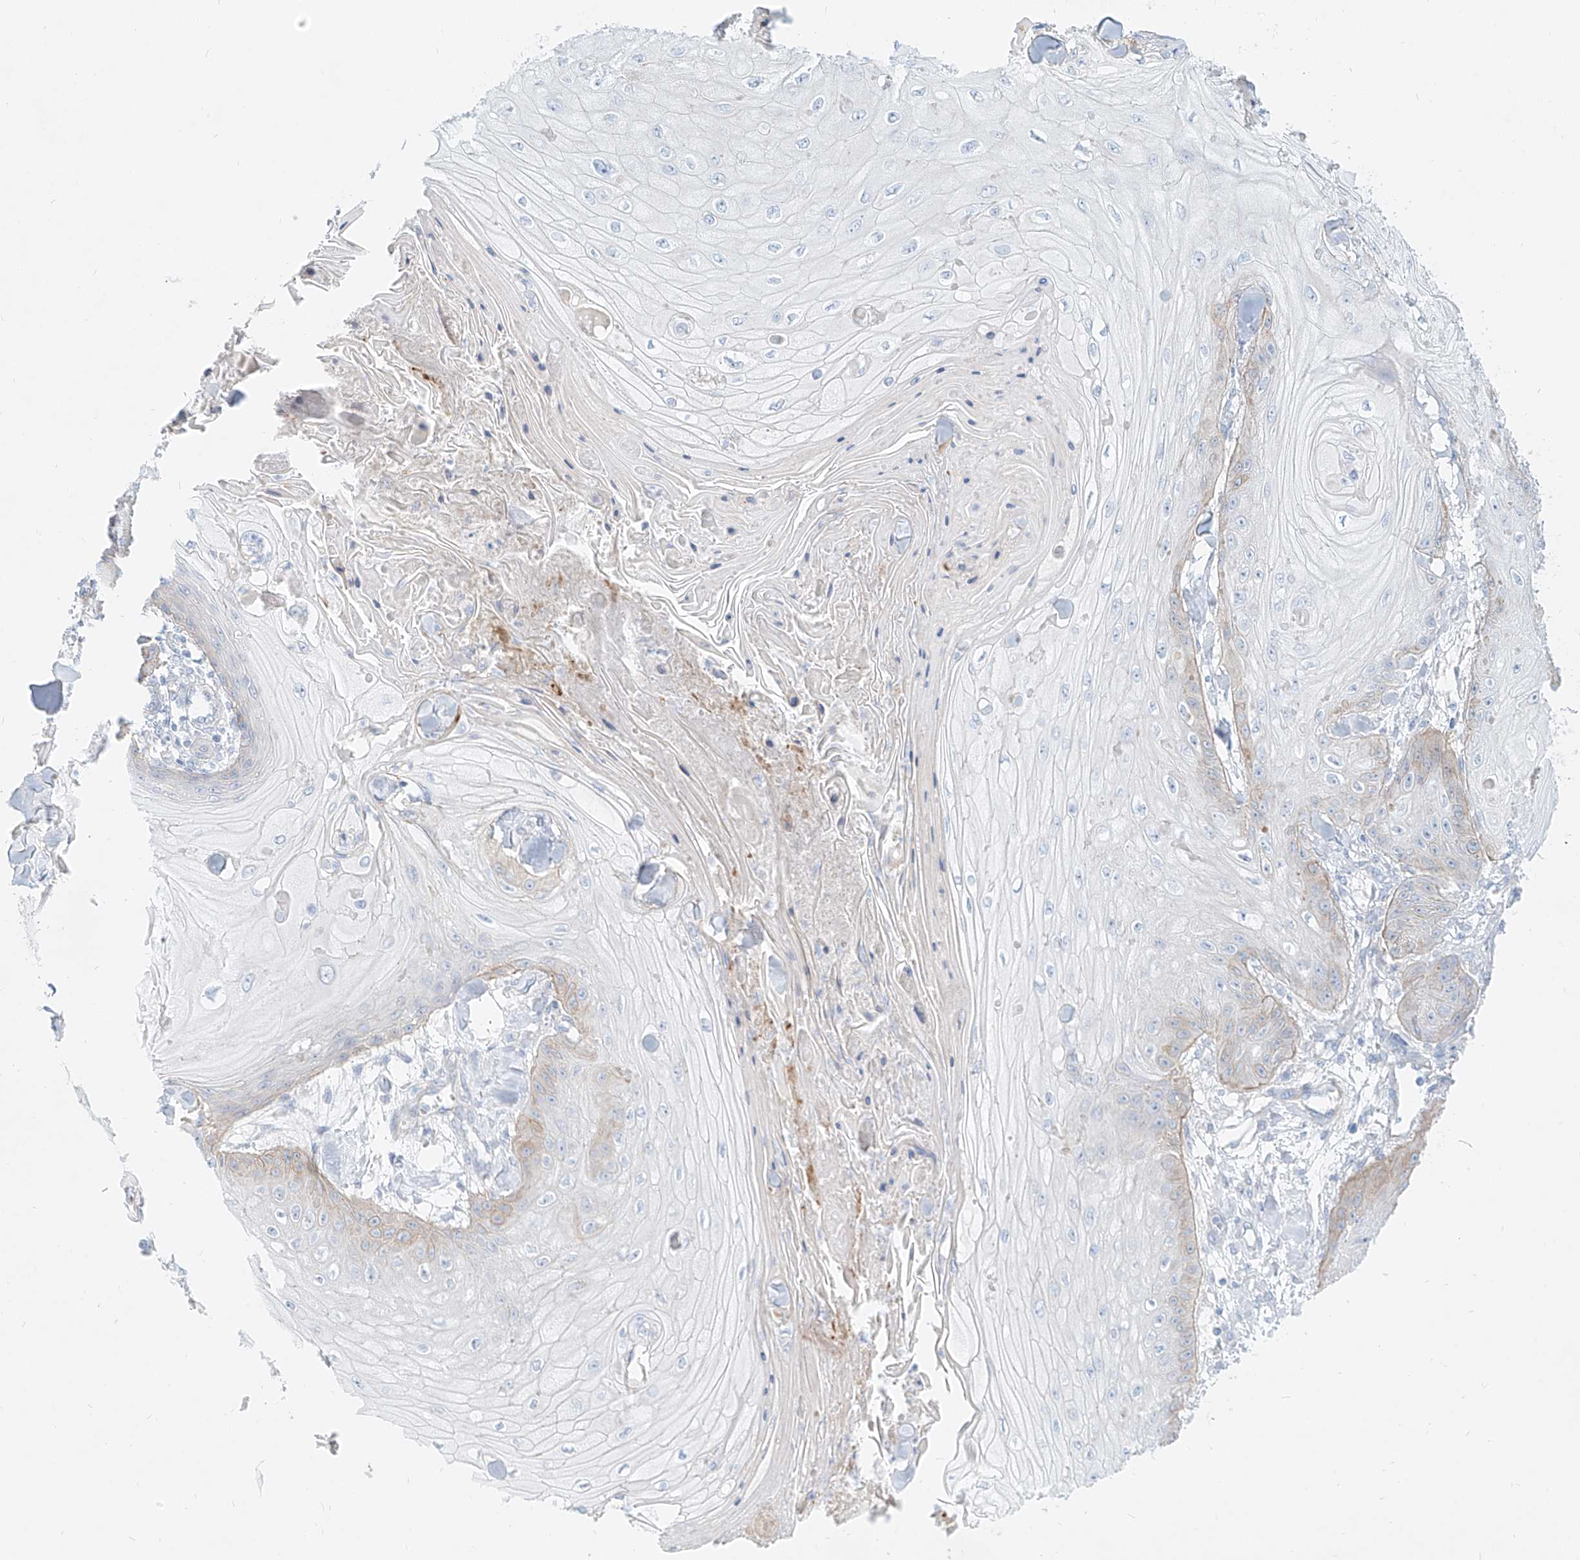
{"staining": {"intensity": "negative", "quantity": "none", "location": "none"}, "tissue": "skin cancer", "cell_type": "Tumor cells", "image_type": "cancer", "snomed": [{"axis": "morphology", "description": "Squamous cell carcinoma, NOS"}, {"axis": "topography", "description": "Skin"}], "caption": "DAB (3,3'-diaminobenzidine) immunohistochemical staining of human skin cancer (squamous cell carcinoma) demonstrates no significant positivity in tumor cells.", "gene": "AJM1", "patient": {"sex": "male", "age": 74}}